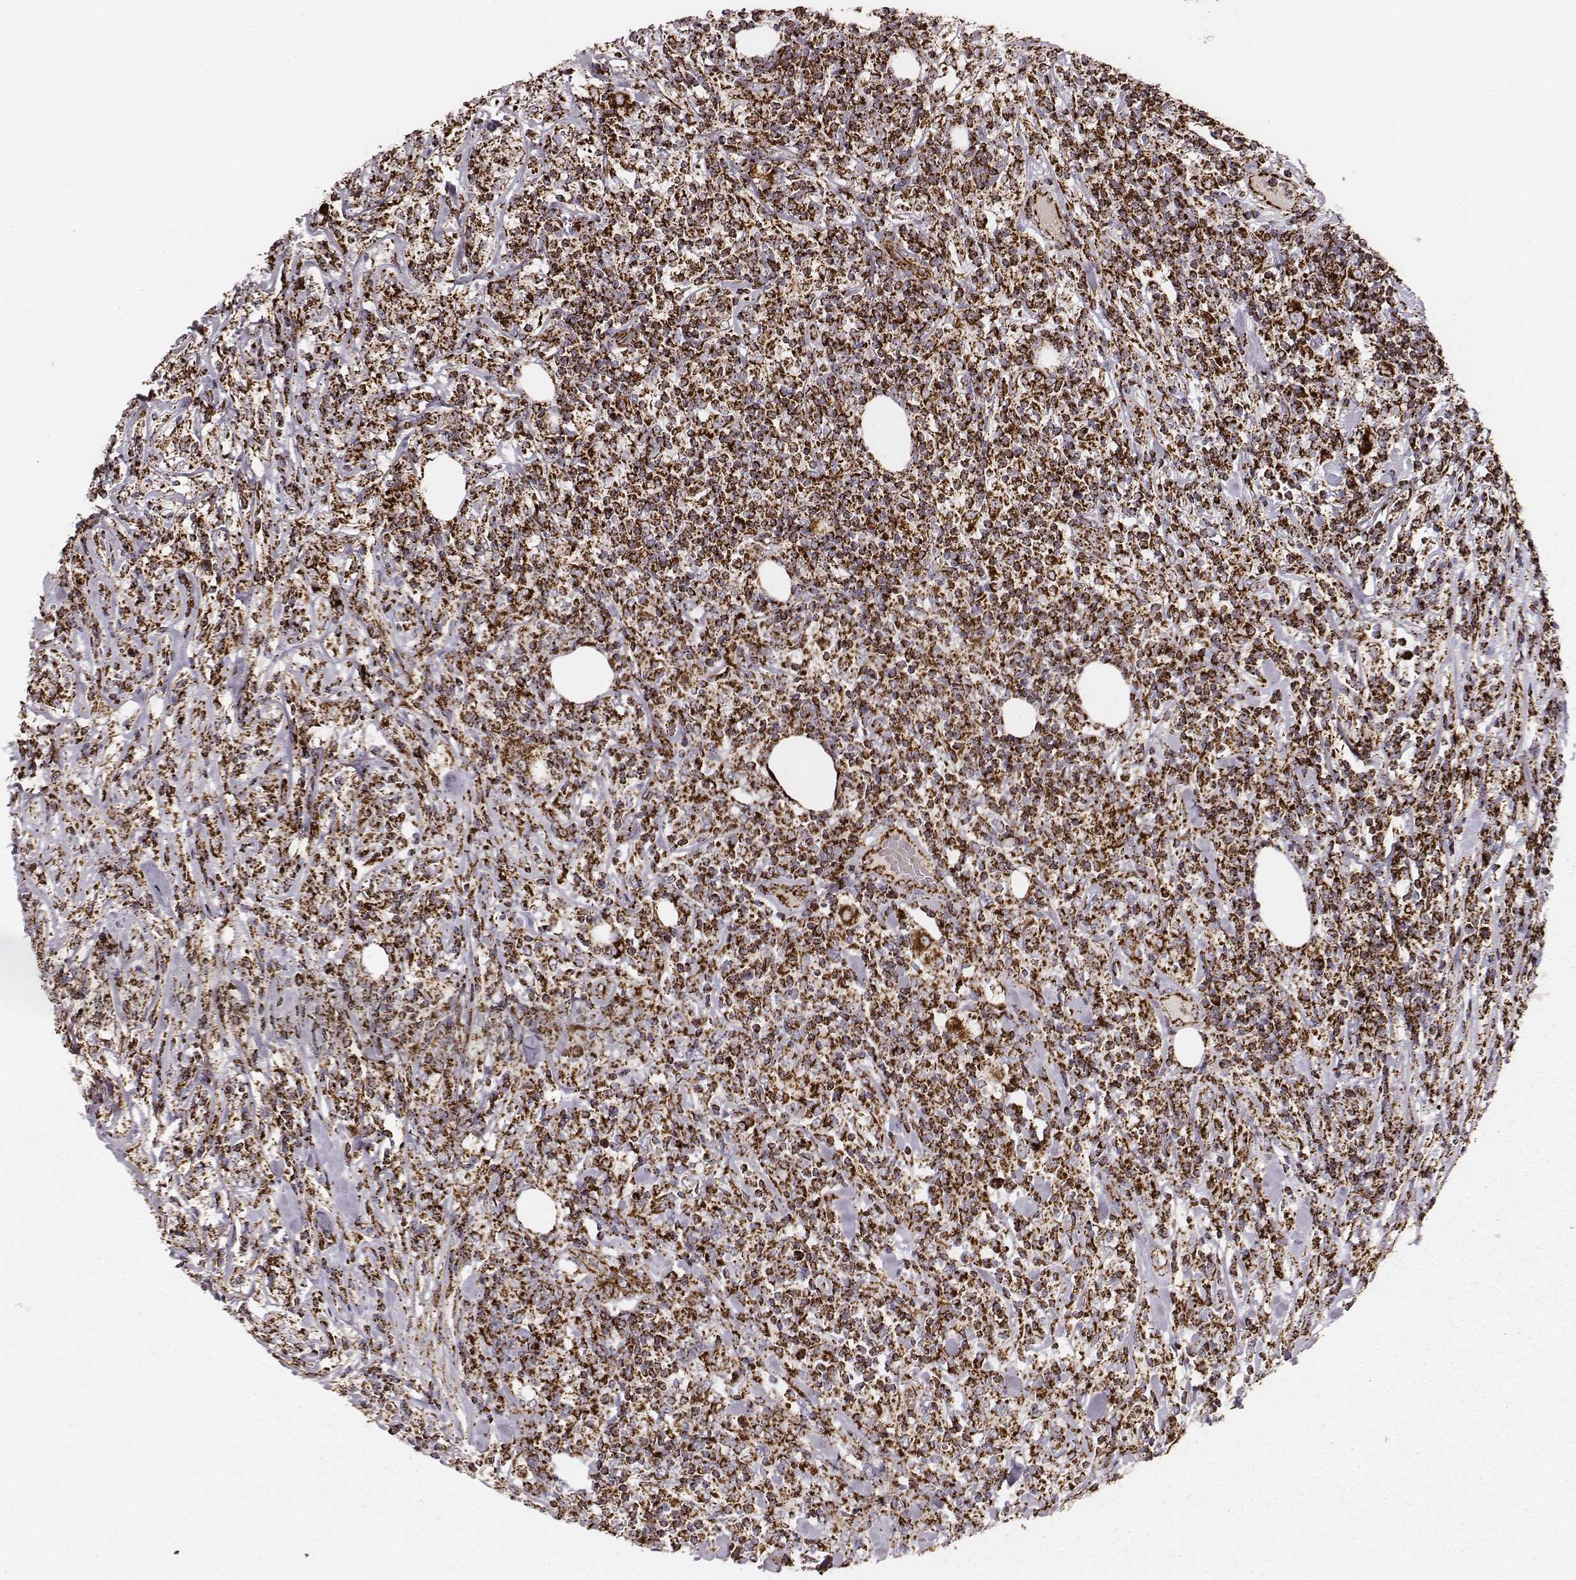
{"staining": {"intensity": "strong", "quantity": ">75%", "location": "cytoplasmic/membranous"}, "tissue": "lymphoma", "cell_type": "Tumor cells", "image_type": "cancer", "snomed": [{"axis": "morphology", "description": "Malignant lymphoma, non-Hodgkin's type, High grade"}, {"axis": "topography", "description": "Lymph node"}], "caption": "IHC micrograph of lymphoma stained for a protein (brown), which shows high levels of strong cytoplasmic/membranous staining in about >75% of tumor cells.", "gene": "TUFM", "patient": {"sex": "female", "age": 84}}